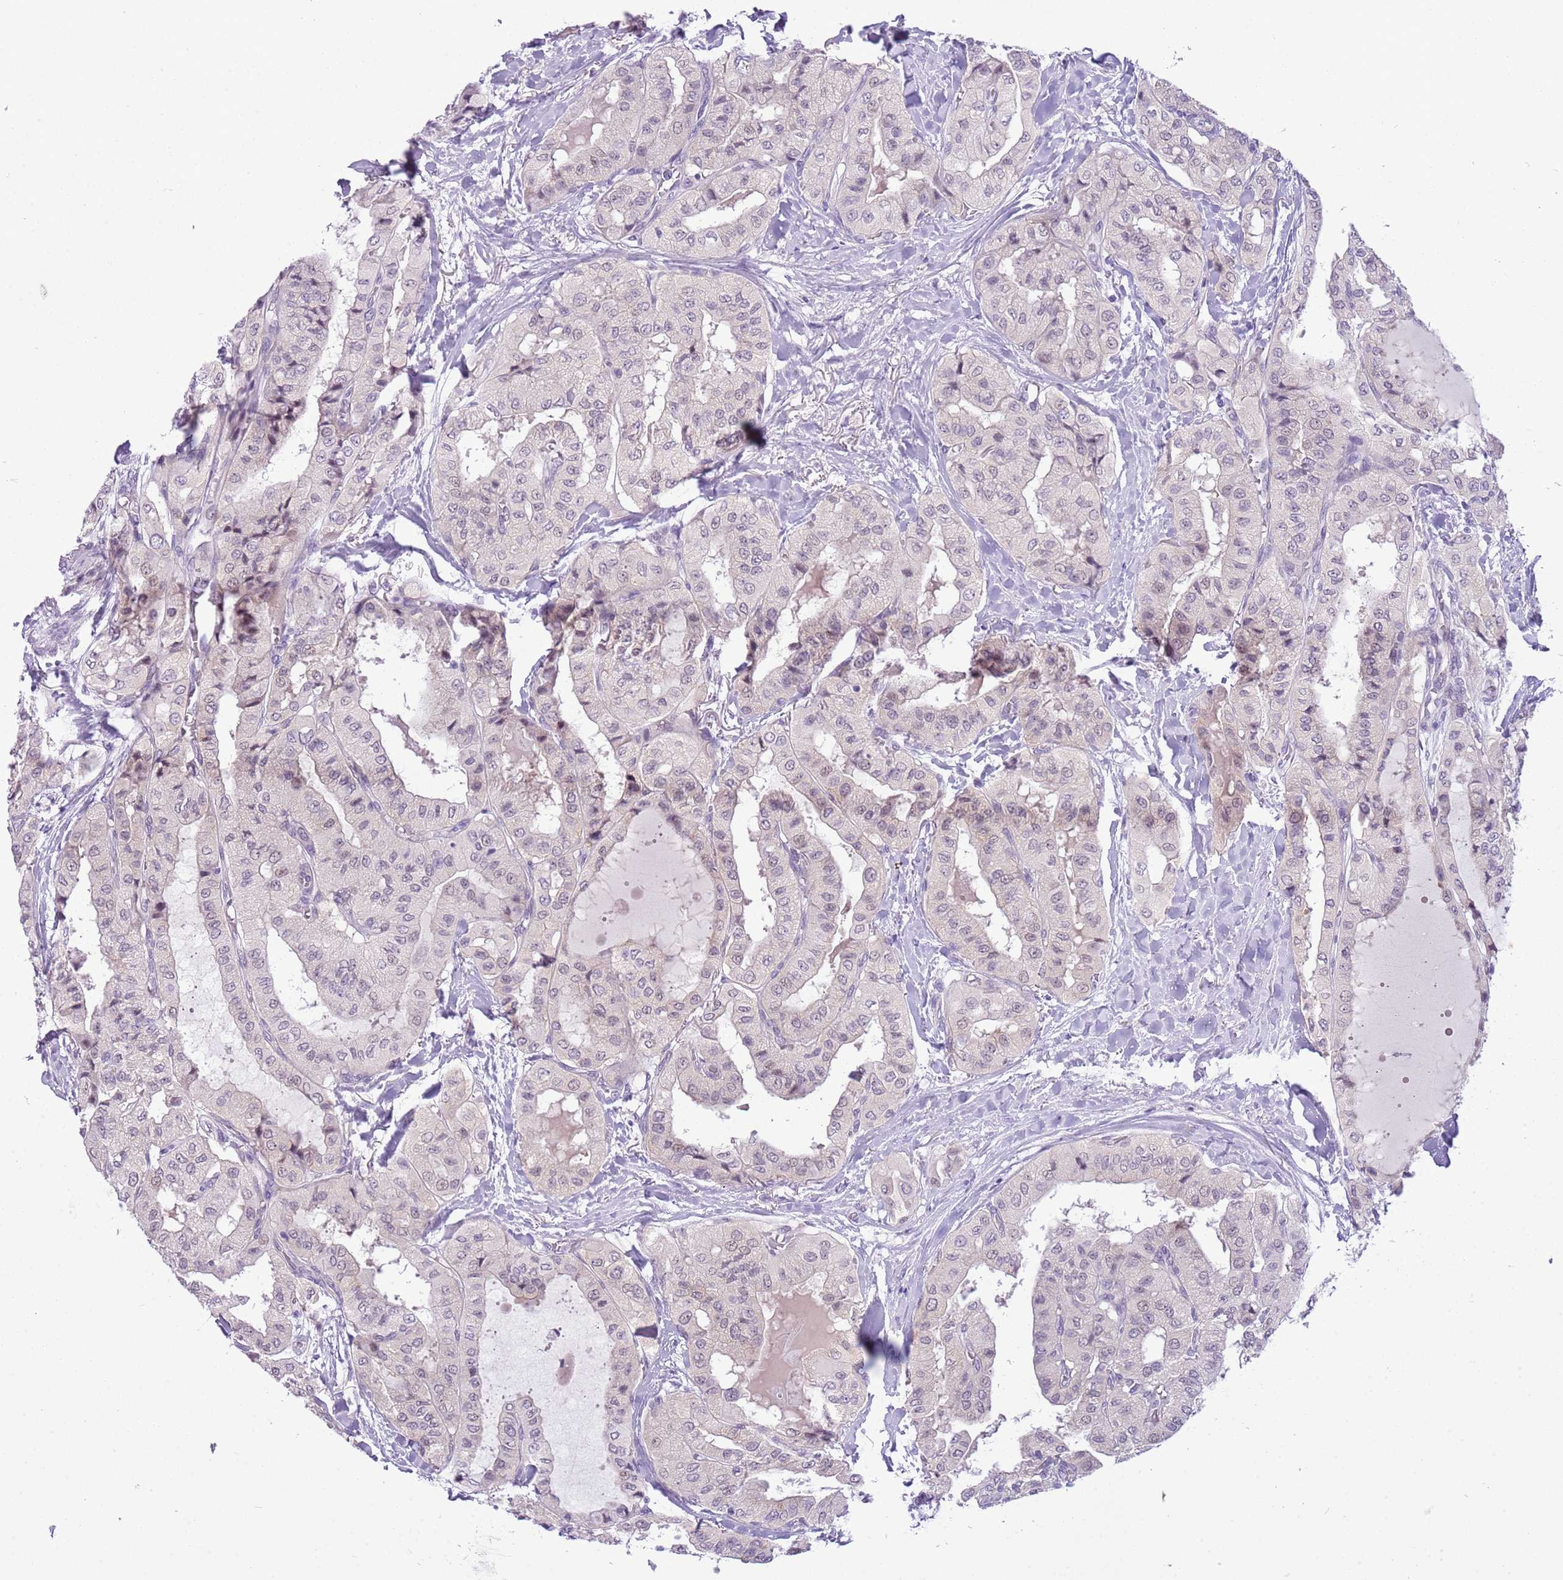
{"staining": {"intensity": "negative", "quantity": "none", "location": "none"}, "tissue": "thyroid cancer", "cell_type": "Tumor cells", "image_type": "cancer", "snomed": [{"axis": "morphology", "description": "Papillary adenocarcinoma, NOS"}, {"axis": "topography", "description": "Thyroid gland"}], "caption": "DAB (3,3'-diaminobenzidine) immunohistochemical staining of human thyroid cancer (papillary adenocarcinoma) exhibits no significant staining in tumor cells.", "gene": "FAM120C", "patient": {"sex": "female", "age": 59}}